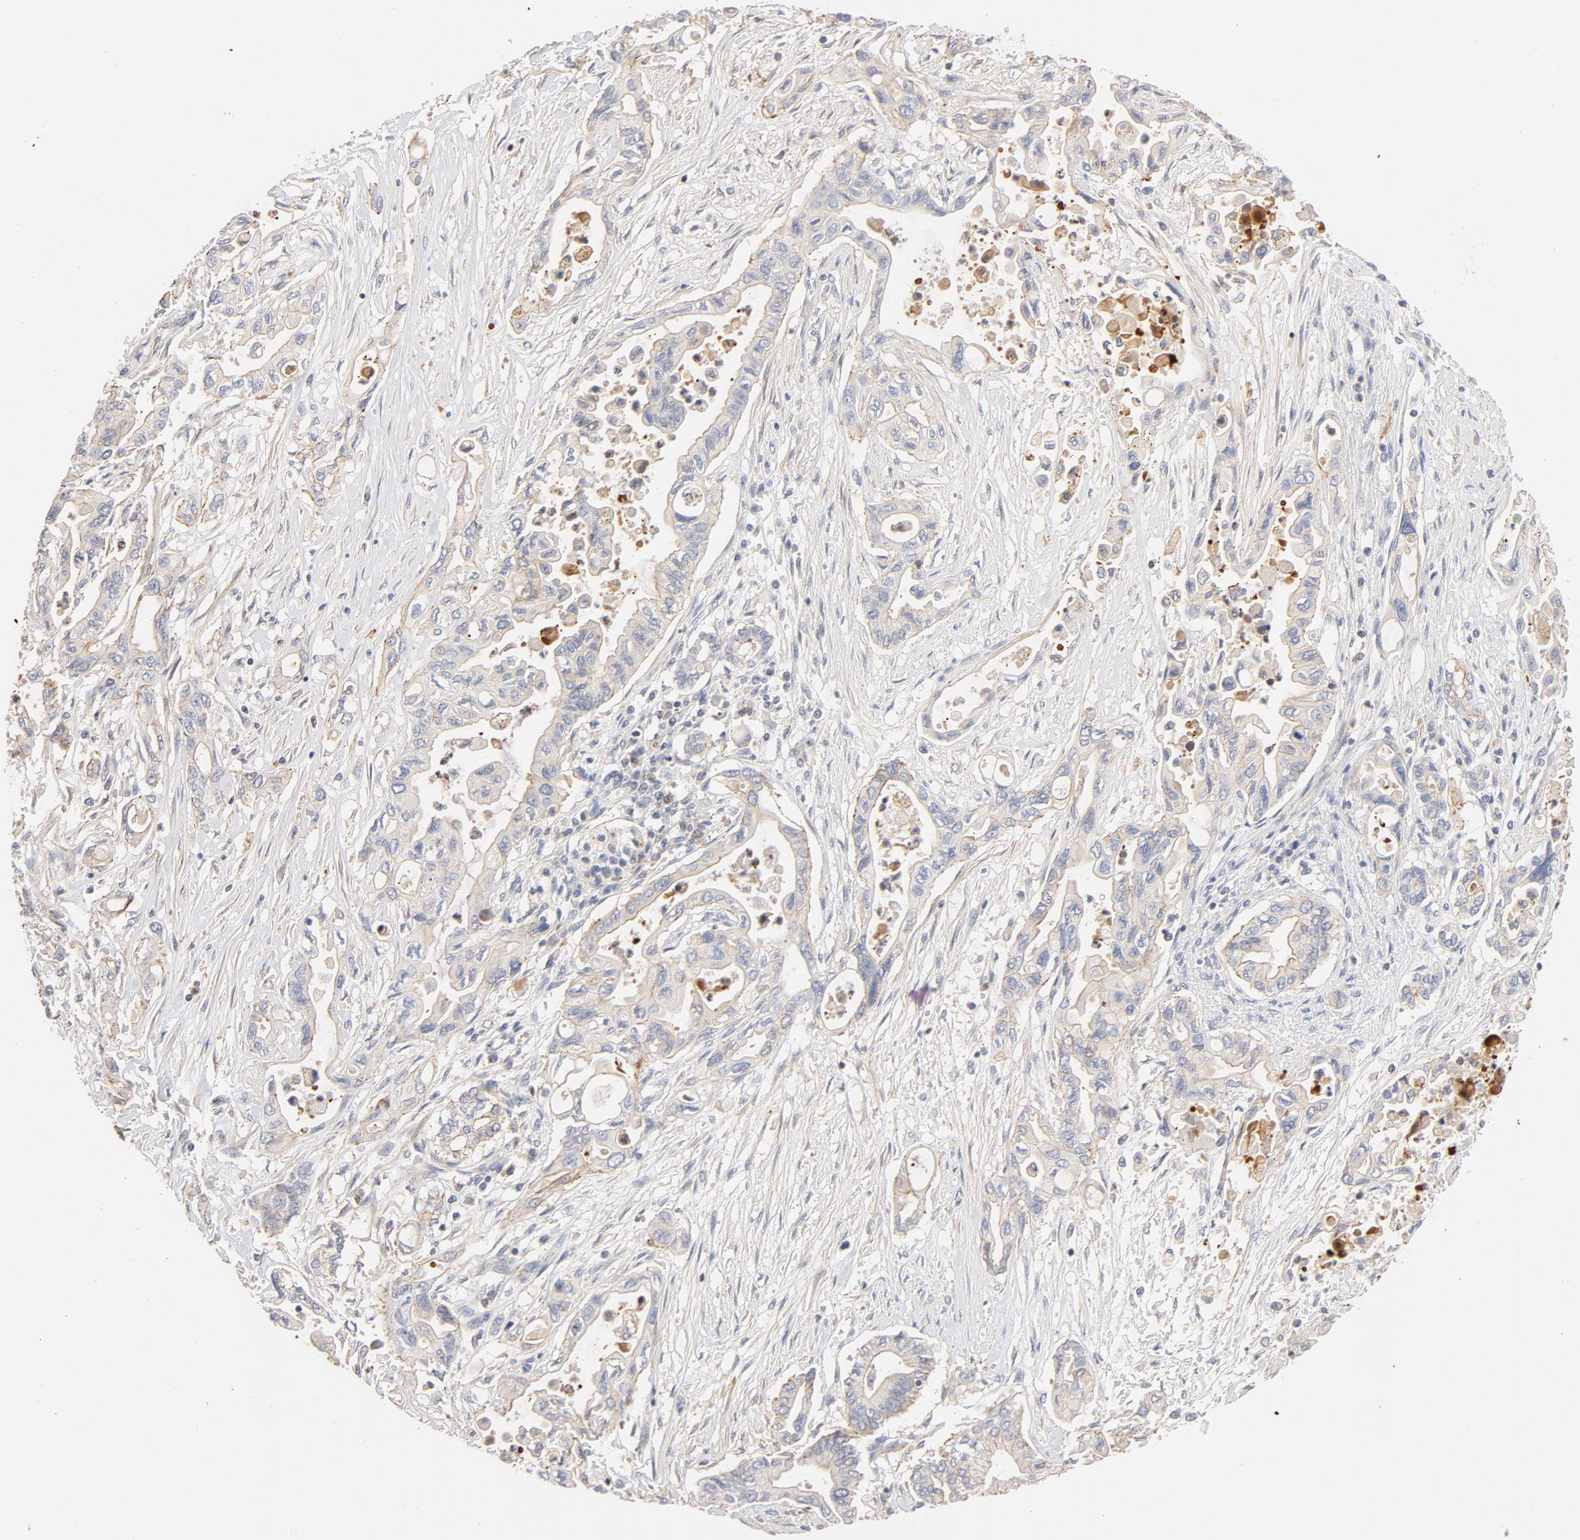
{"staining": {"intensity": "weak", "quantity": ">75%", "location": "cytoplasmic/membranous"}, "tissue": "pancreatic cancer", "cell_type": "Tumor cells", "image_type": "cancer", "snomed": [{"axis": "morphology", "description": "Adenocarcinoma, NOS"}, {"axis": "topography", "description": "Pancreas"}], "caption": "Immunohistochemistry (IHC) histopathology image of human adenocarcinoma (pancreatic) stained for a protein (brown), which demonstrates low levels of weak cytoplasmic/membranous positivity in approximately >75% of tumor cells.", "gene": "STRN3", "patient": {"sex": "female", "age": 57}}